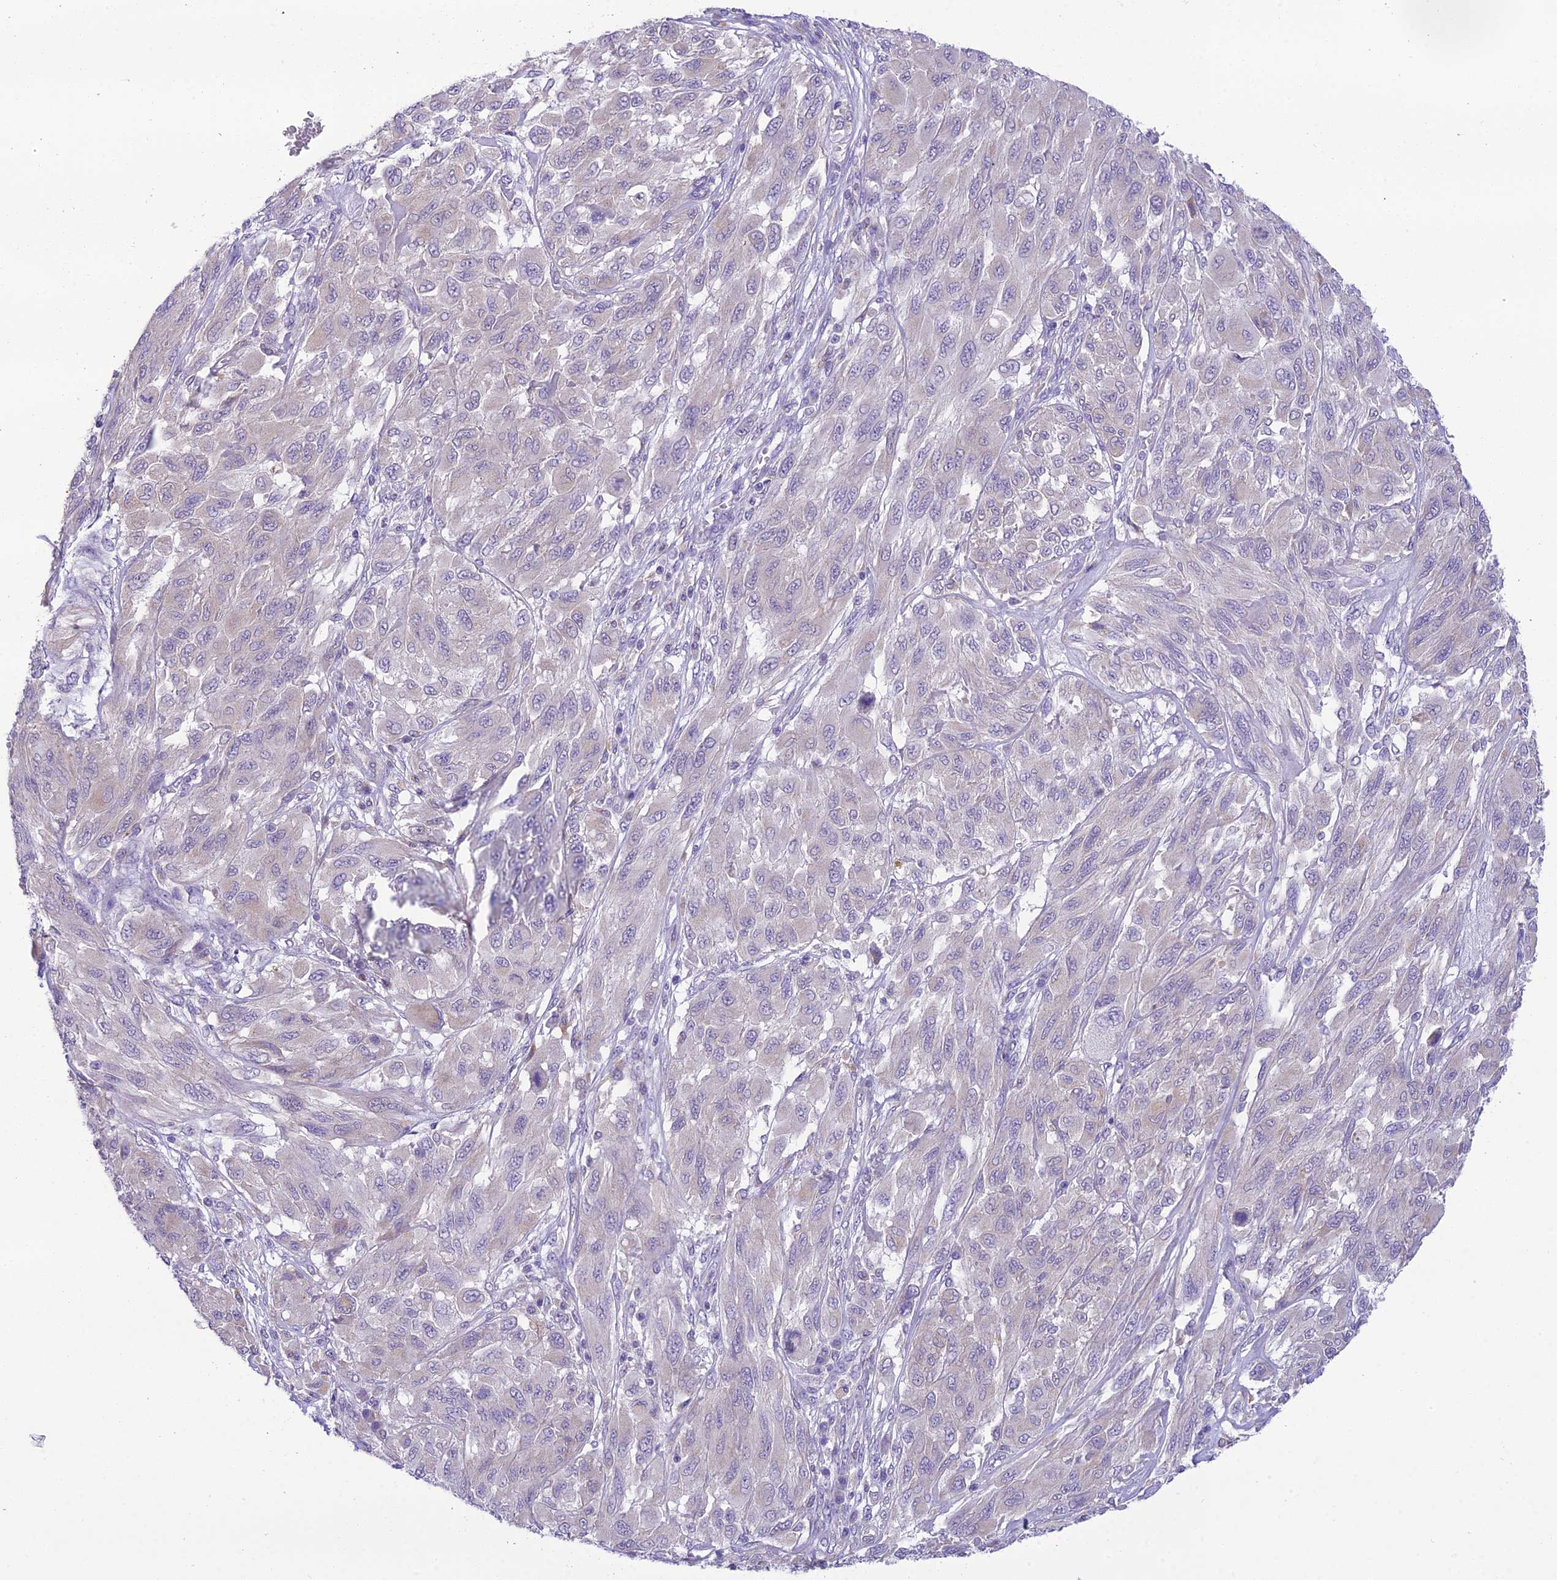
{"staining": {"intensity": "negative", "quantity": "none", "location": "none"}, "tissue": "melanoma", "cell_type": "Tumor cells", "image_type": "cancer", "snomed": [{"axis": "morphology", "description": "Malignant melanoma, NOS"}, {"axis": "topography", "description": "Skin"}], "caption": "Immunohistochemistry histopathology image of neoplastic tissue: human melanoma stained with DAB shows no significant protein positivity in tumor cells.", "gene": "MIIP", "patient": {"sex": "female", "age": 91}}